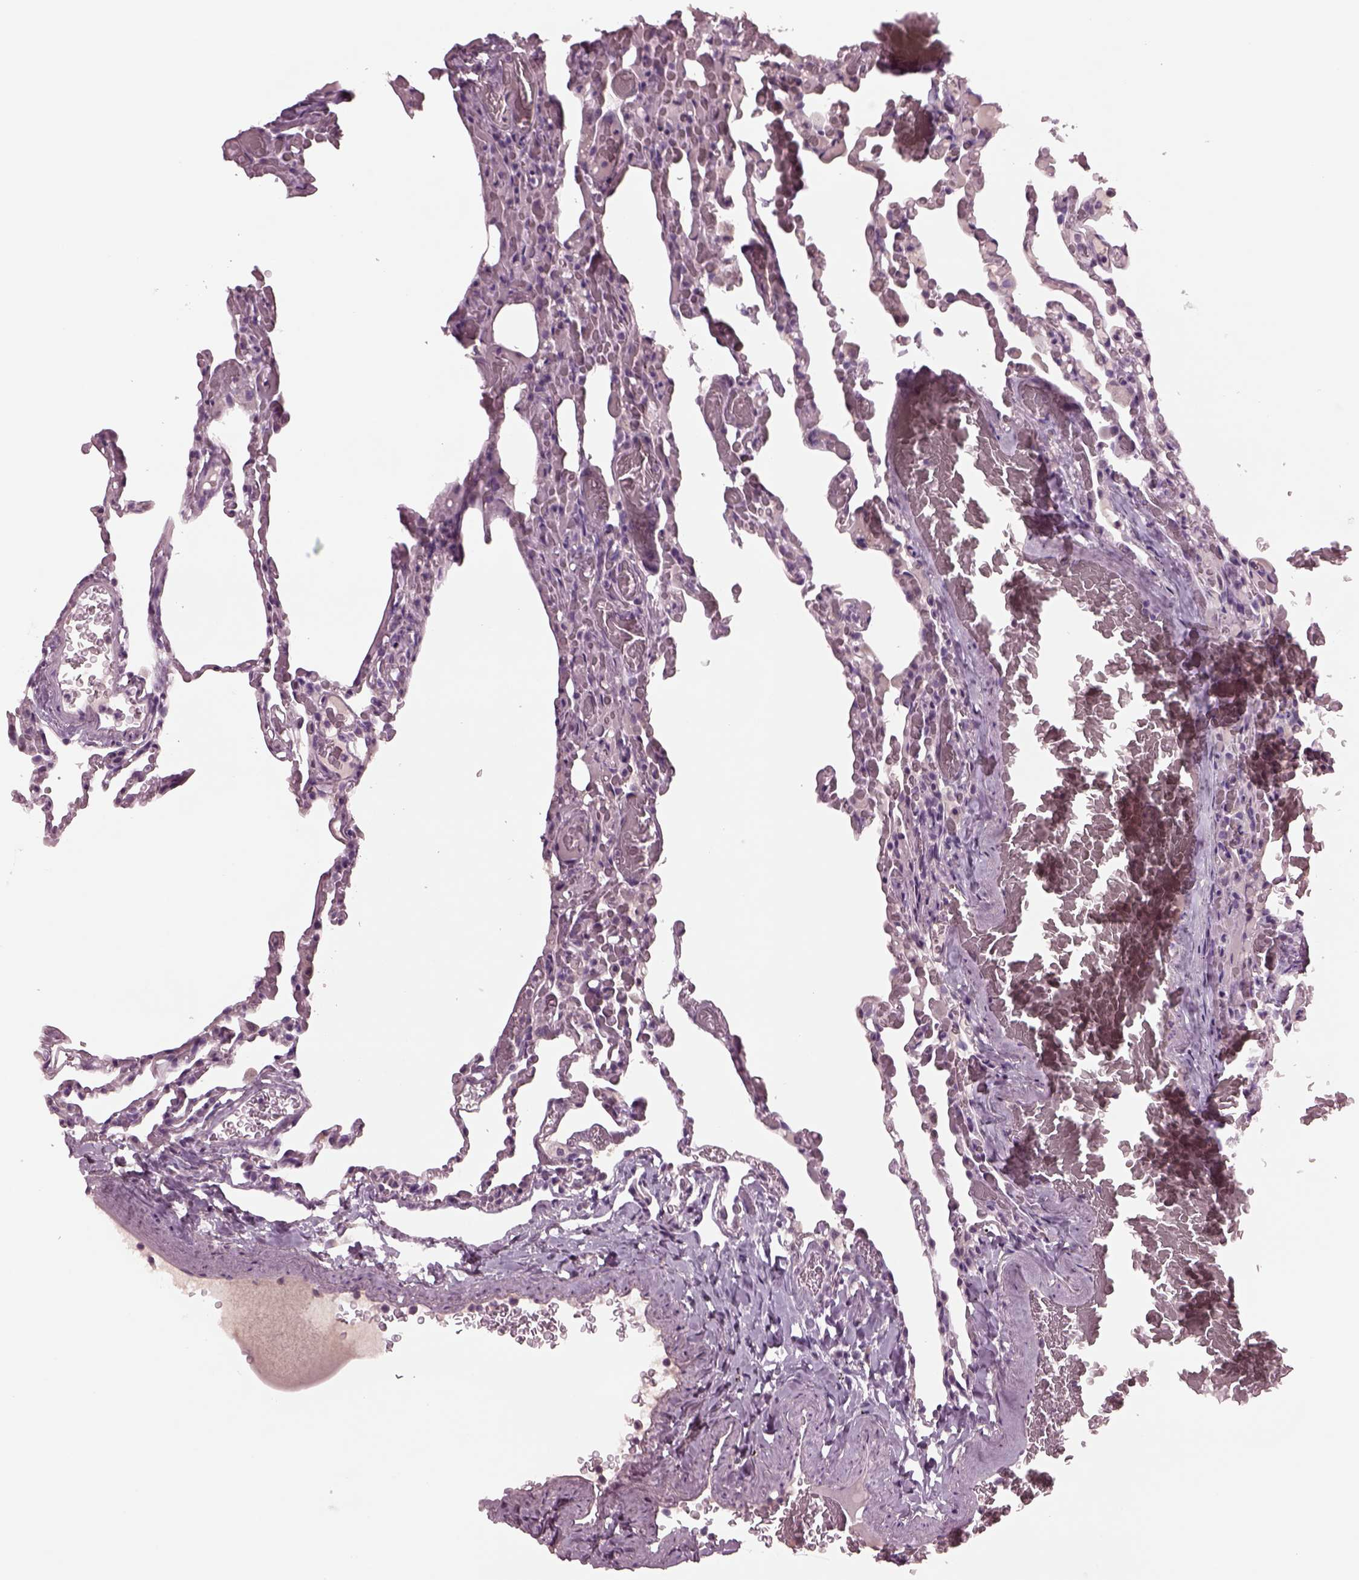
{"staining": {"intensity": "negative", "quantity": "none", "location": "none"}, "tissue": "lung", "cell_type": "Alveolar cells", "image_type": "normal", "snomed": [{"axis": "morphology", "description": "Normal tissue, NOS"}, {"axis": "topography", "description": "Lung"}], "caption": "Immunohistochemistry photomicrograph of normal human lung stained for a protein (brown), which demonstrates no staining in alveolar cells.", "gene": "CLCN4", "patient": {"sex": "female", "age": 43}}